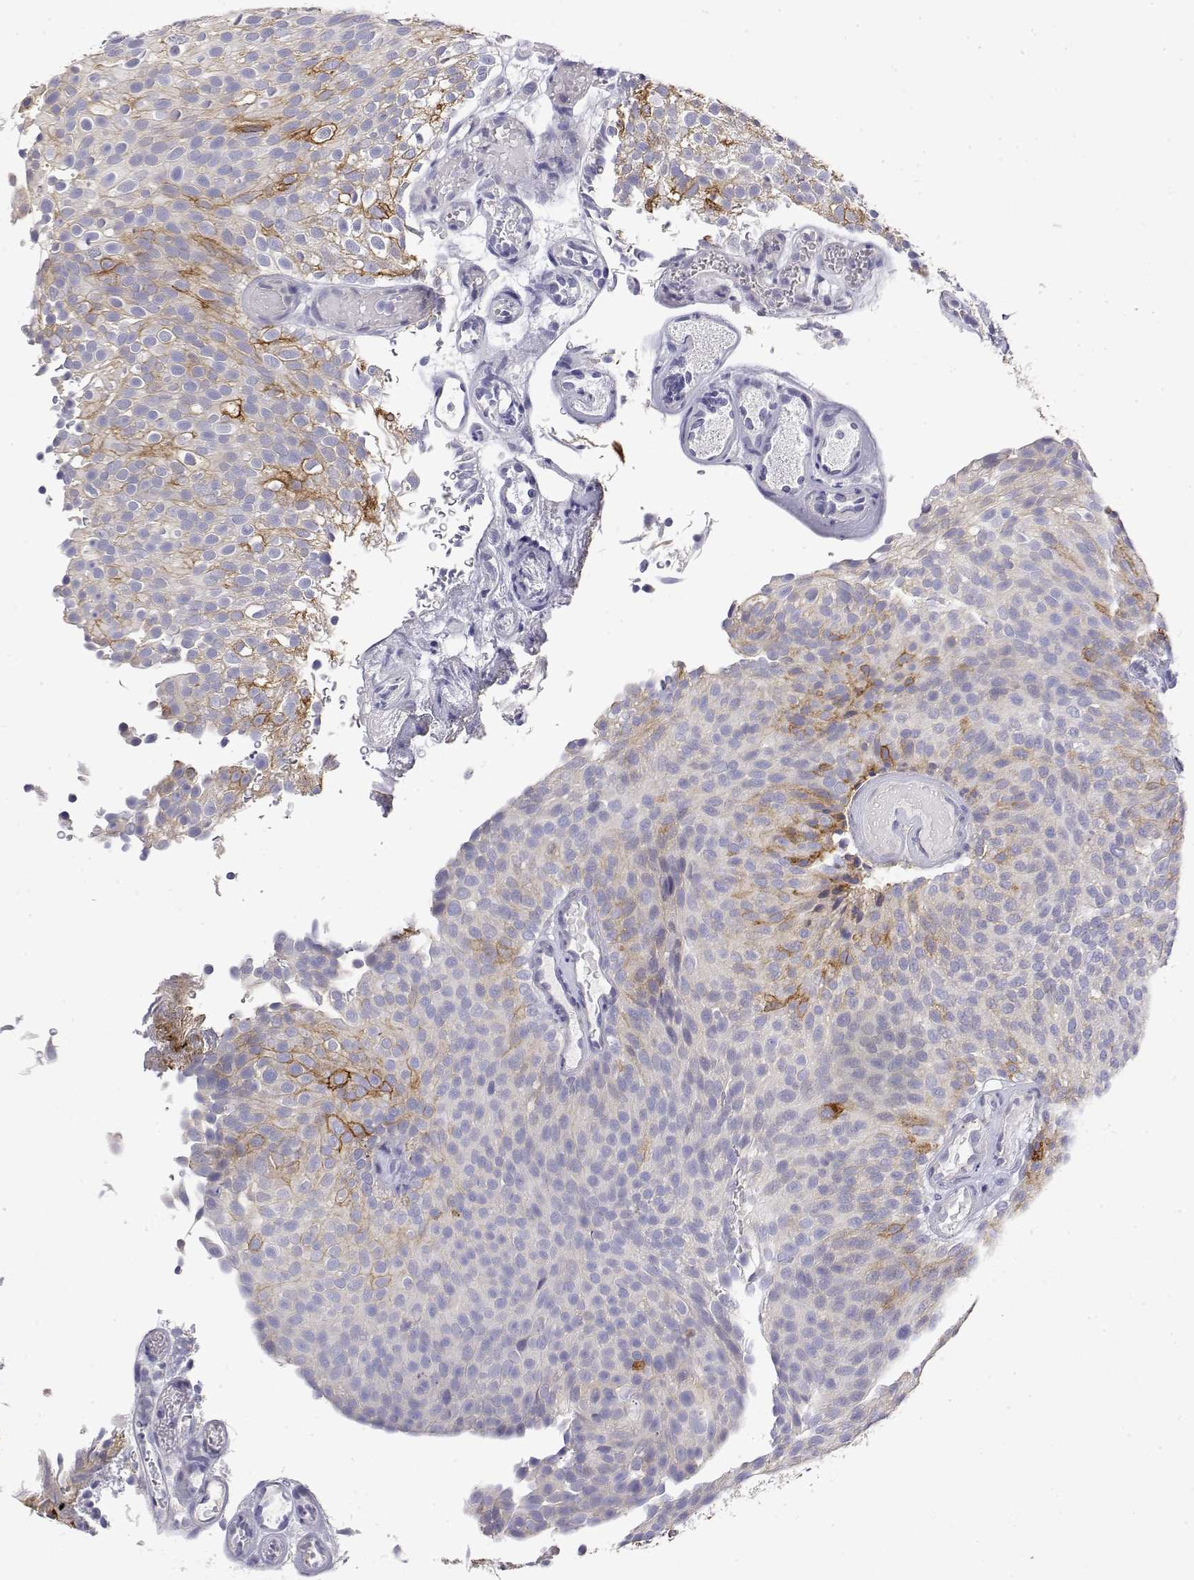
{"staining": {"intensity": "moderate", "quantity": "<25%", "location": "cytoplasmic/membranous"}, "tissue": "urothelial cancer", "cell_type": "Tumor cells", "image_type": "cancer", "snomed": [{"axis": "morphology", "description": "Urothelial carcinoma, Low grade"}, {"axis": "topography", "description": "Urinary bladder"}], "caption": "IHC photomicrograph of neoplastic tissue: human urothelial carcinoma (low-grade) stained using IHC displays low levels of moderate protein expression localized specifically in the cytoplasmic/membranous of tumor cells, appearing as a cytoplasmic/membranous brown color.", "gene": "LY6D", "patient": {"sex": "male", "age": 78}}